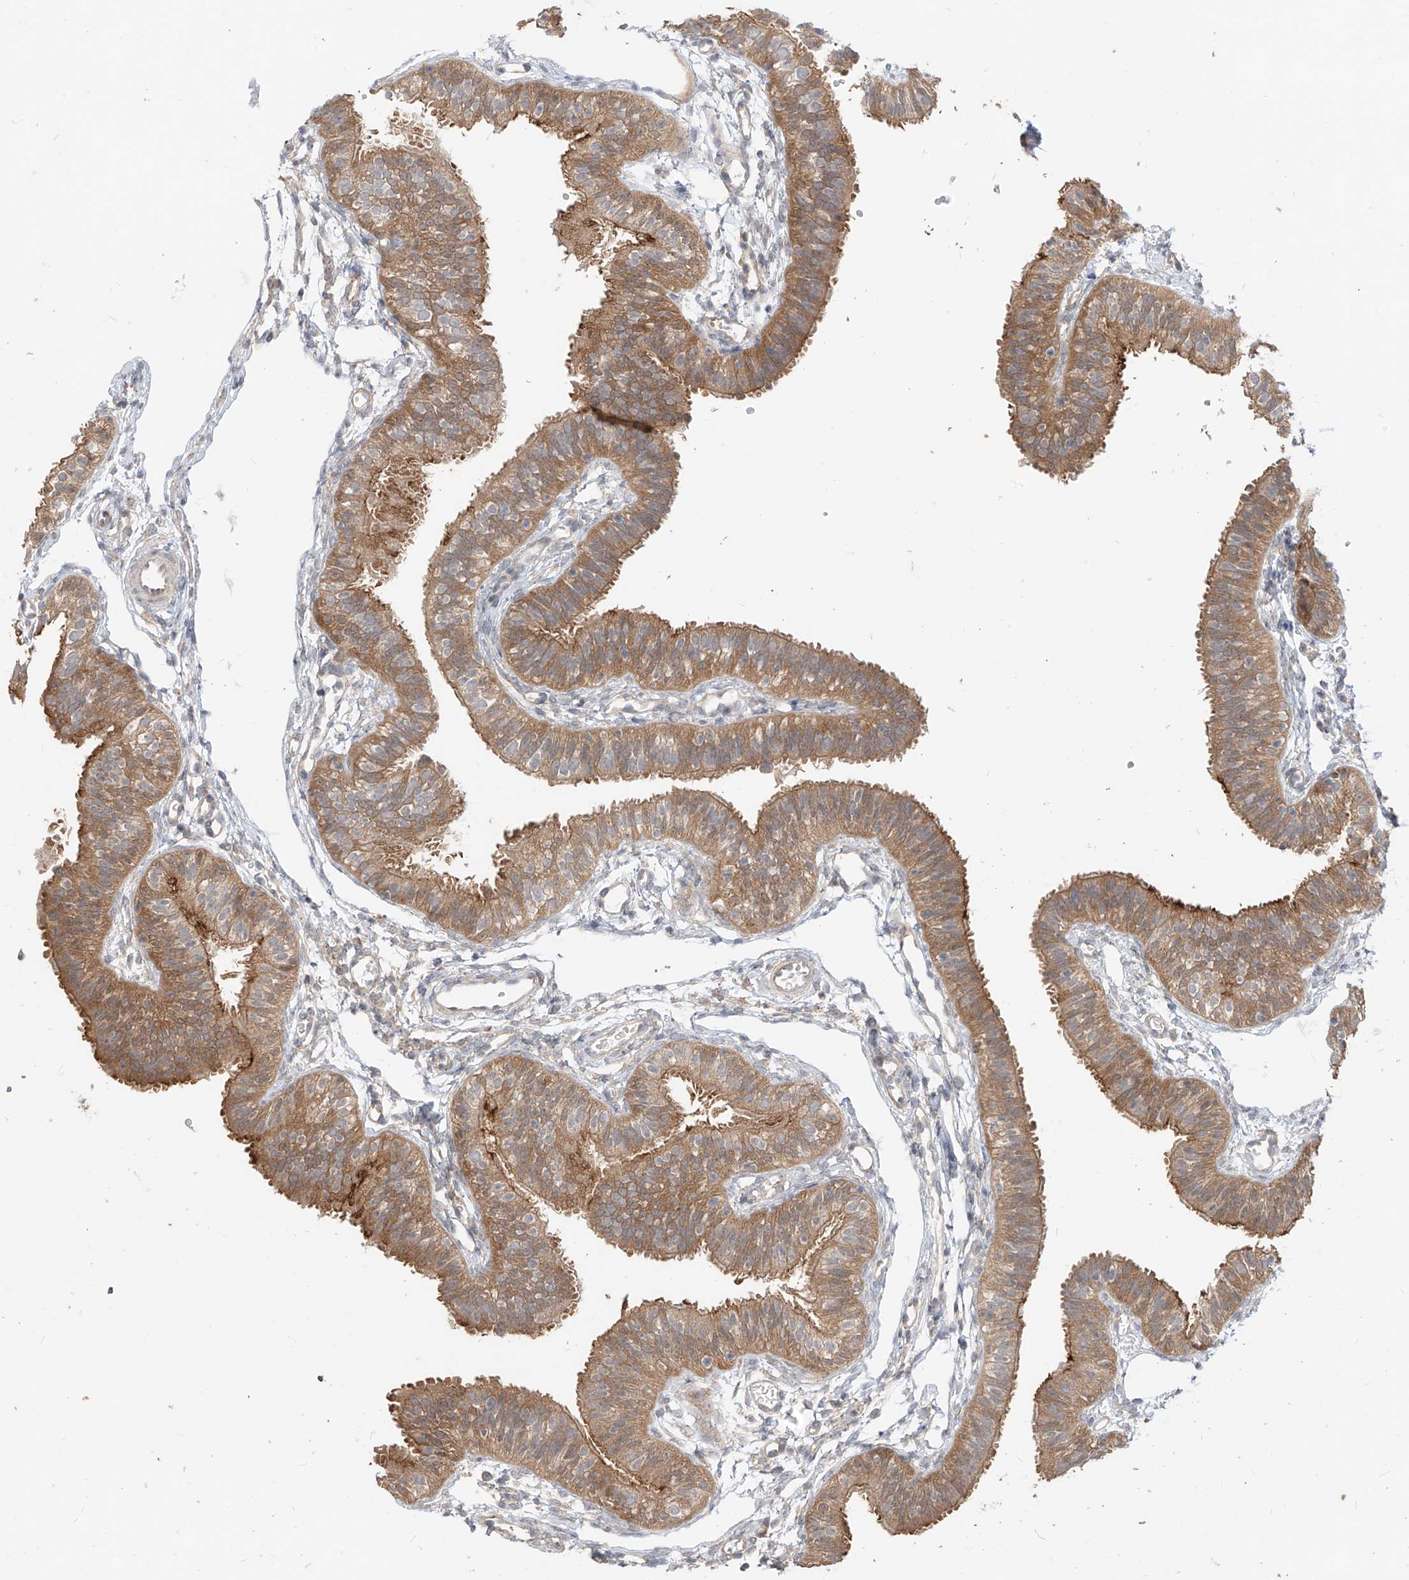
{"staining": {"intensity": "moderate", "quantity": ">75%", "location": "cytoplasmic/membranous"}, "tissue": "fallopian tube", "cell_type": "Glandular cells", "image_type": "normal", "snomed": [{"axis": "morphology", "description": "Normal tissue, NOS"}, {"axis": "topography", "description": "Fallopian tube"}], "caption": "Protein staining by IHC demonstrates moderate cytoplasmic/membranous positivity in approximately >75% of glandular cells in normal fallopian tube.", "gene": "MTUS2", "patient": {"sex": "female", "age": 35}}